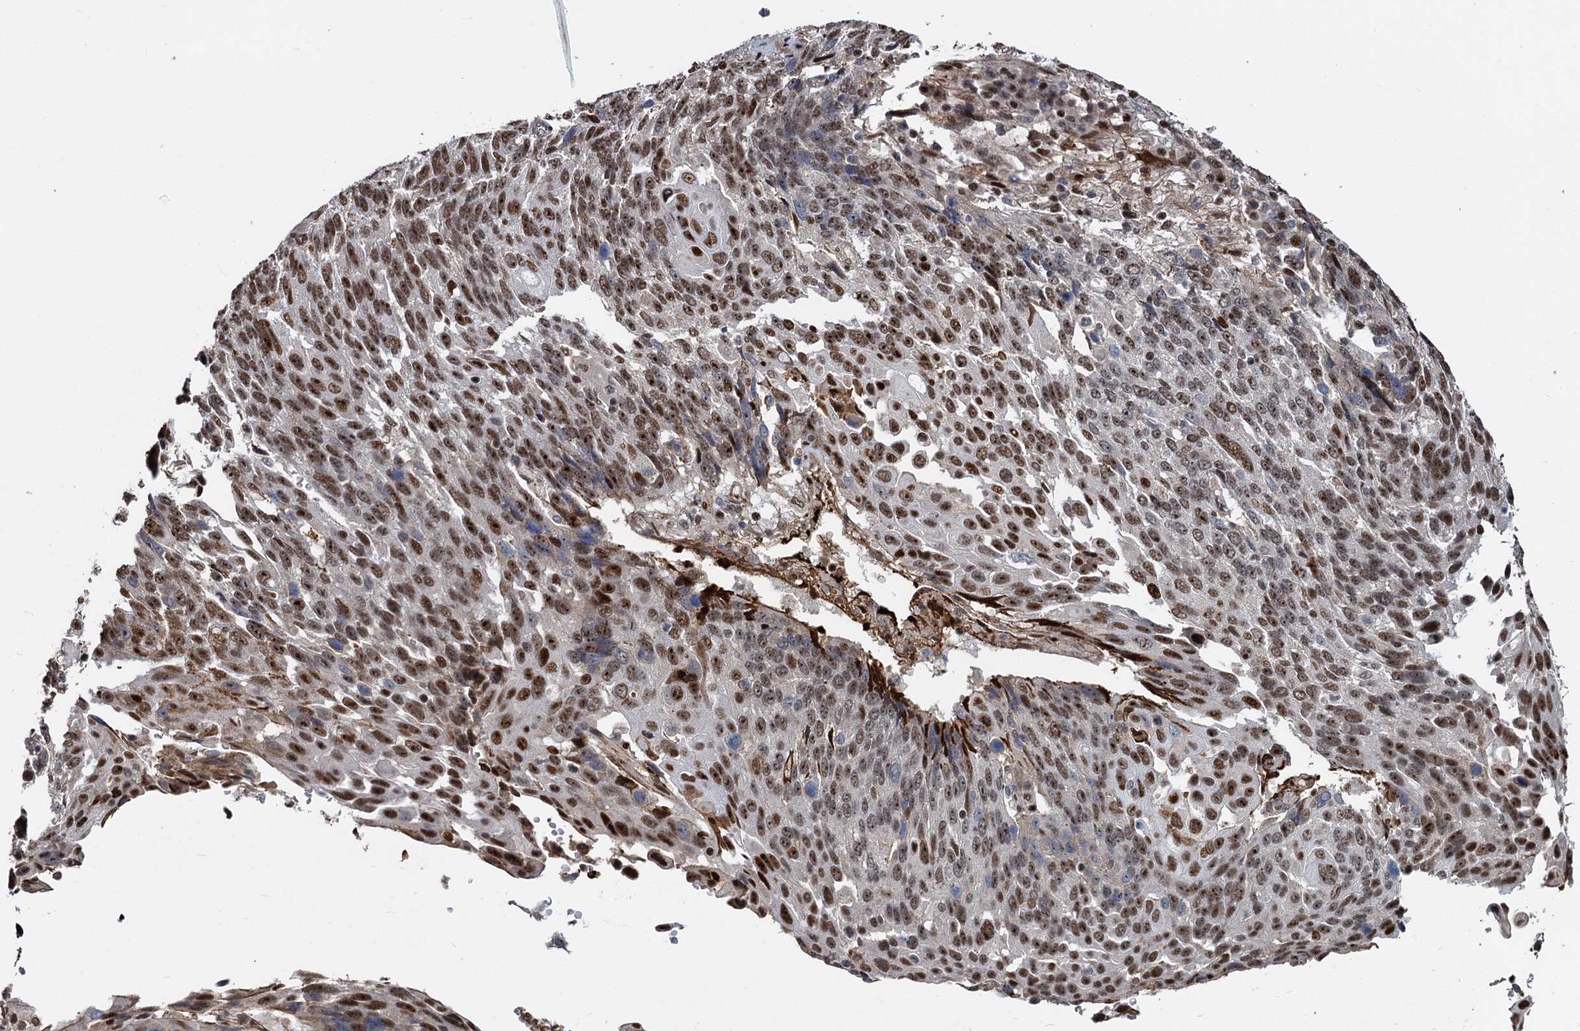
{"staining": {"intensity": "moderate", "quantity": ">75%", "location": "nuclear"}, "tissue": "lung cancer", "cell_type": "Tumor cells", "image_type": "cancer", "snomed": [{"axis": "morphology", "description": "Squamous cell carcinoma, NOS"}, {"axis": "topography", "description": "Lung"}], "caption": "The image shows staining of squamous cell carcinoma (lung), revealing moderate nuclear protein expression (brown color) within tumor cells.", "gene": "ANKRD49", "patient": {"sex": "male", "age": 66}}